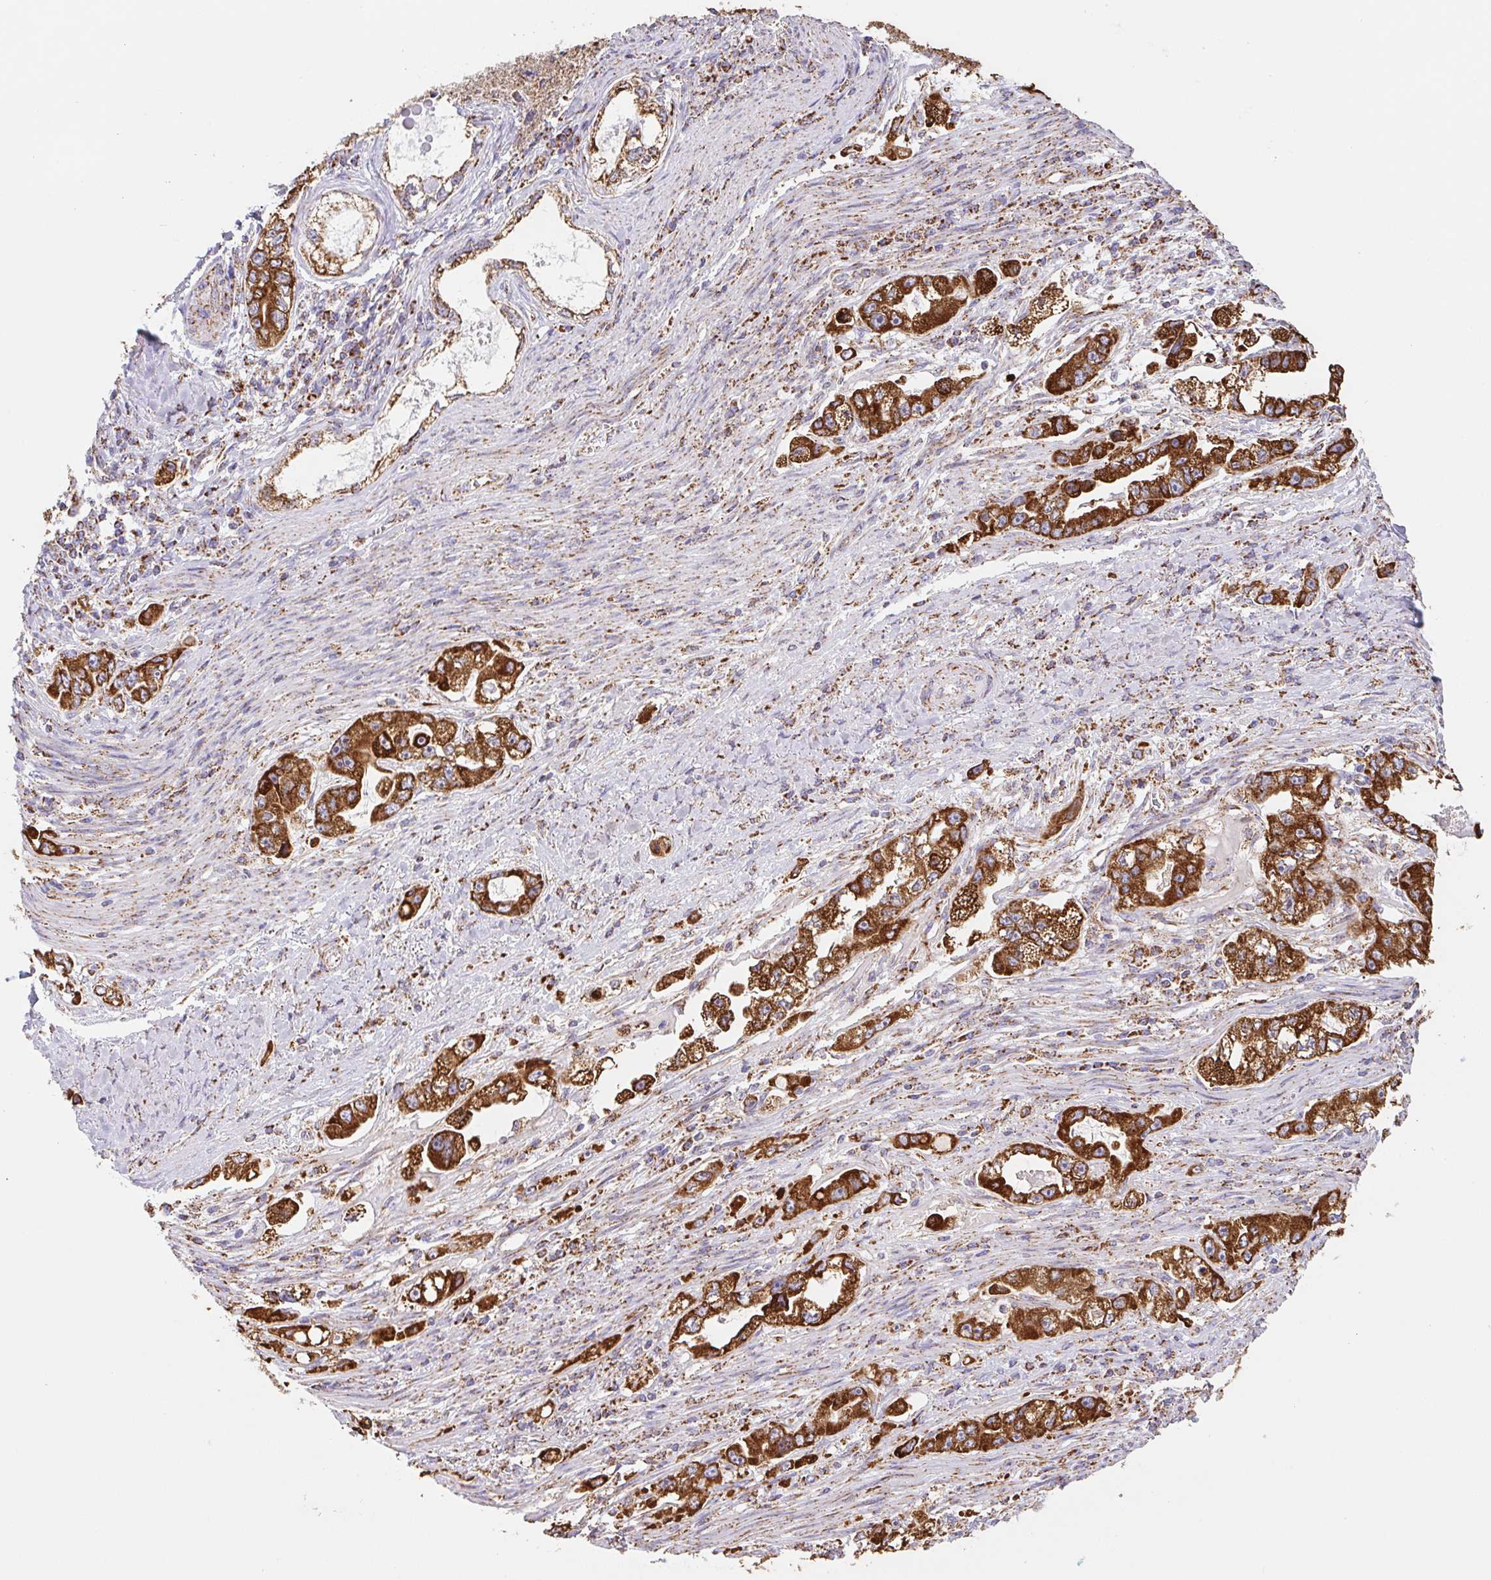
{"staining": {"intensity": "strong", "quantity": ">75%", "location": "cytoplasmic/membranous"}, "tissue": "stomach cancer", "cell_type": "Tumor cells", "image_type": "cancer", "snomed": [{"axis": "morphology", "description": "Adenocarcinoma, NOS"}, {"axis": "topography", "description": "Stomach, lower"}], "caption": "Immunohistochemical staining of human stomach cancer reveals strong cytoplasmic/membranous protein expression in about >75% of tumor cells.", "gene": "NIPSNAP2", "patient": {"sex": "female", "age": 93}}